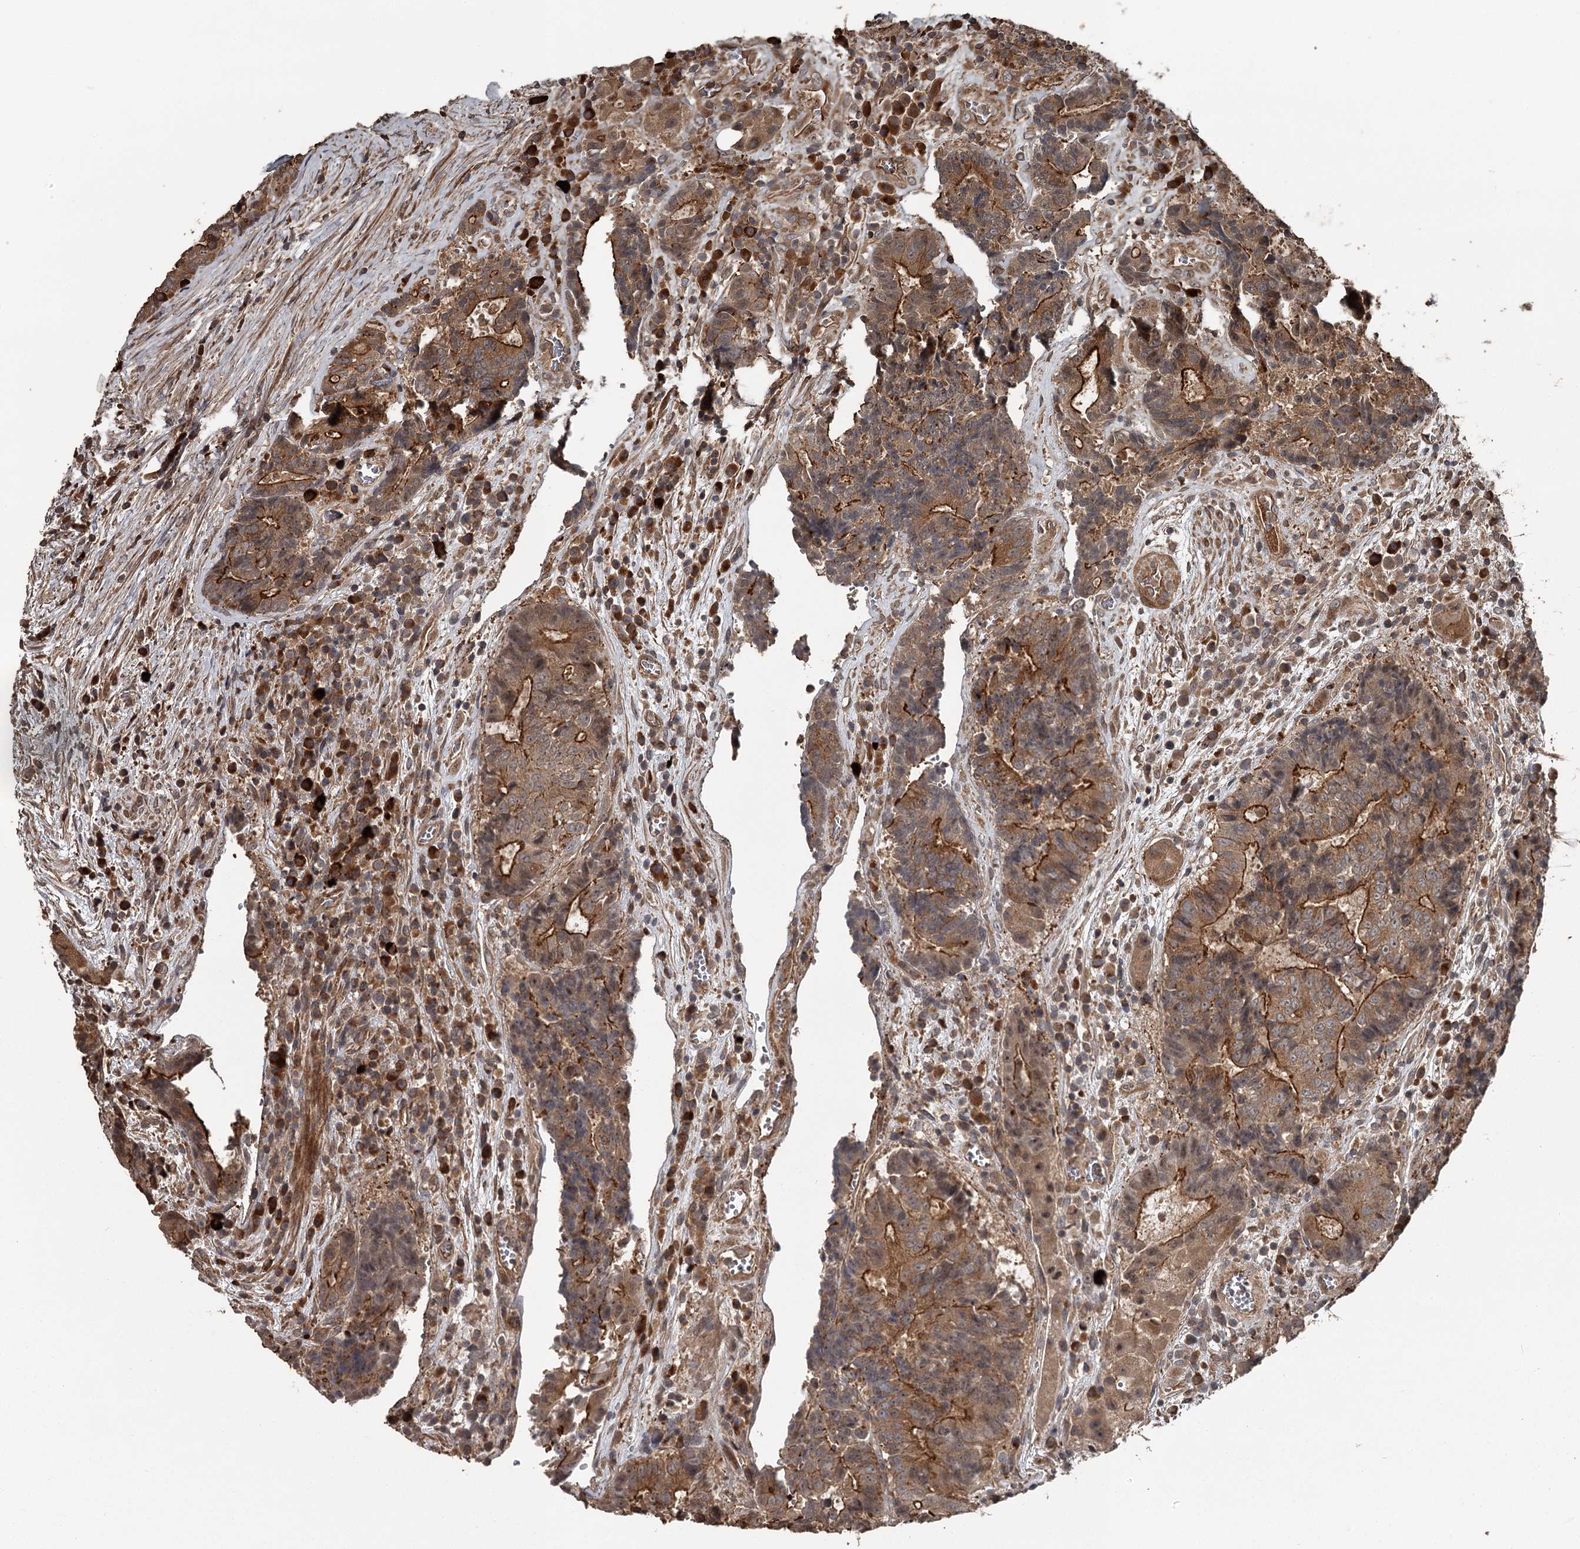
{"staining": {"intensity": "strong", "quantity": ">75%", "location": "cytoplasmic/membranous"}, "tissue": "colorectal cancer", "cell_type": "Tumor cells", "image_type": "cancer", "snomed": [{"axis": "morphology", "description": "Adenocarcinoma, NOS"}, {"axis": "topography", "description": "Rectum"}], "caption": "The histopathology image reveals staining of colorectal cancer, revealing strong cytoplasmic/membranous protein positivity (brown color) within tumor cells. (brown staining indicates protein expression, while blue staining denotes nuclei).", "gene": "RAB21", "patient": {"sex": "male", "age": 69}}